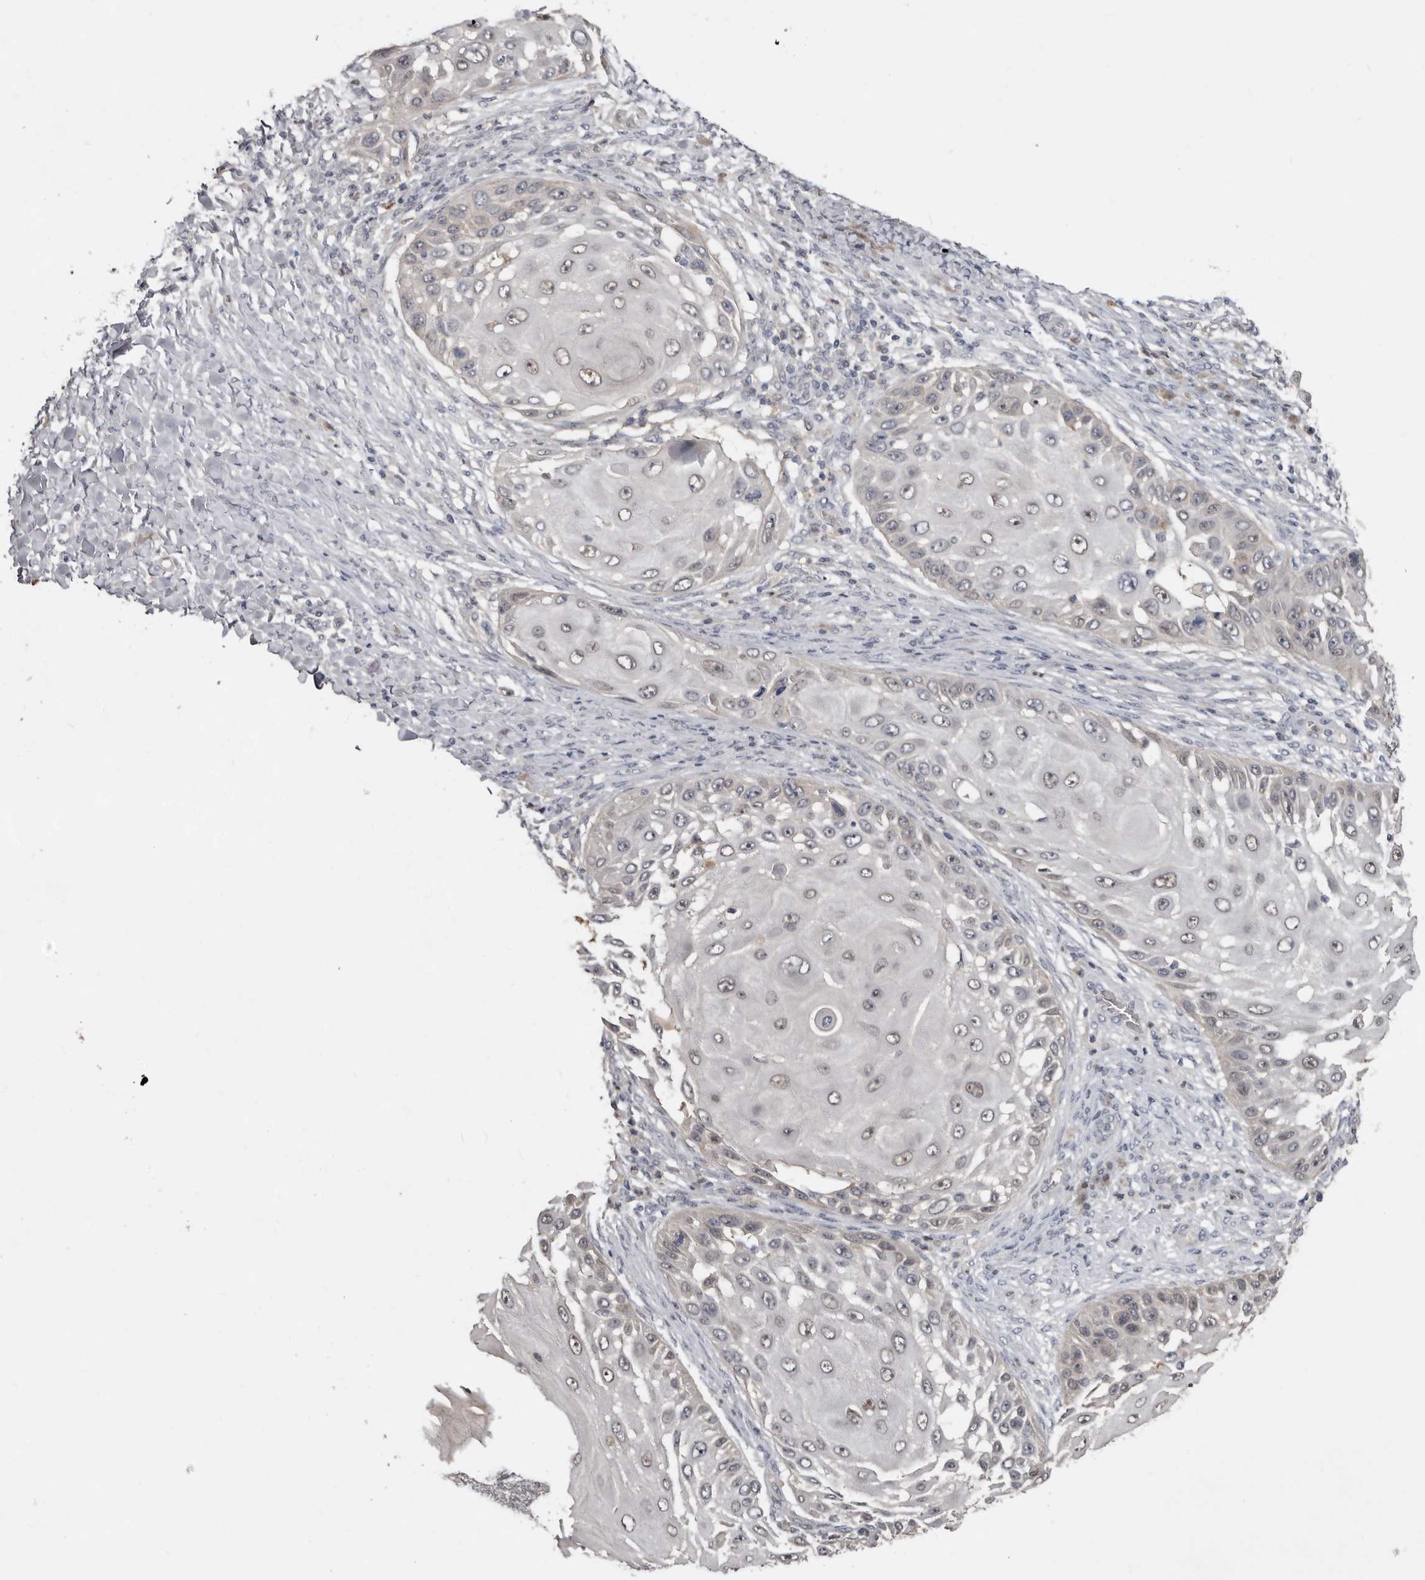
{"staining": {"intensity": "weak", "quantity": "25%-75%", "location": "nuclear"}, "tissue": "skin cancer", "cell_type": "Tumor cells", "image_type": "cancer", "snomed": [{"axis": "morphology", "description": "Squamous cell carcinoma, NOS"}, {"axis": "topography", "description": "Skin"}], "caption": "Immunohistochemical staining of human skin squamous cell carcinoma displays low levels of weak nuclear staining in about 25%-75% of tumor cells.", "gene": "RBKS", "patient": {"sex": "female", "age": 44}}